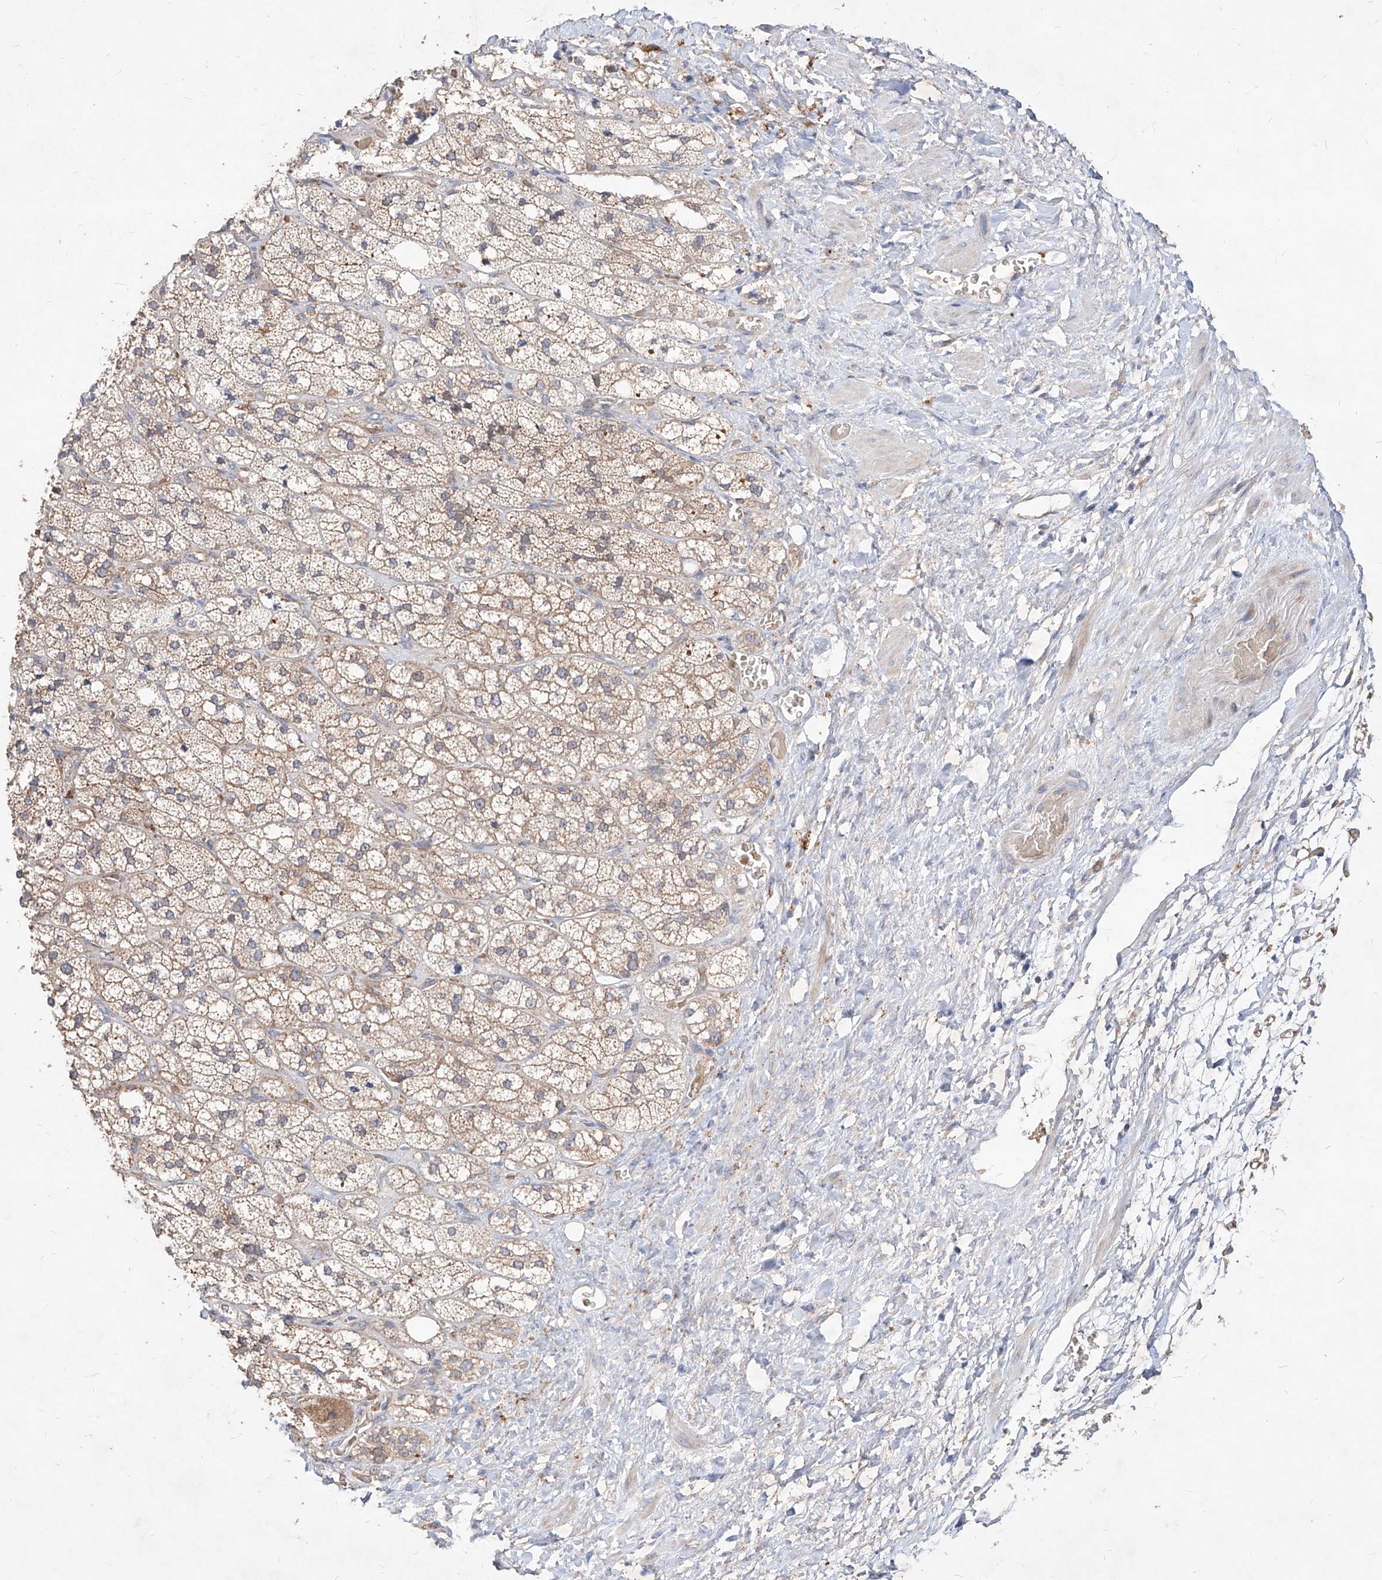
{"staining": {"intensity": "moderate", "quantity": "25%-75%", "location": "cytoplasmic/membranous"}, "tissue": "adrenal gland", "cell_type": "Glandular cells", "image_type": "normal", "snomed": [{"axis": "morphology", "description": "Normal tissue, NOS"}, {"axis": "topography", "description": "Adrenal gland"}], "caption": "The immunohistochemical stain shows moderate cytoplasmic/membranous expression in glandular cells of unremarkable adrenal gland.", "gene": "TSNAX", "patient": {"sex": "male", "age": 61}}